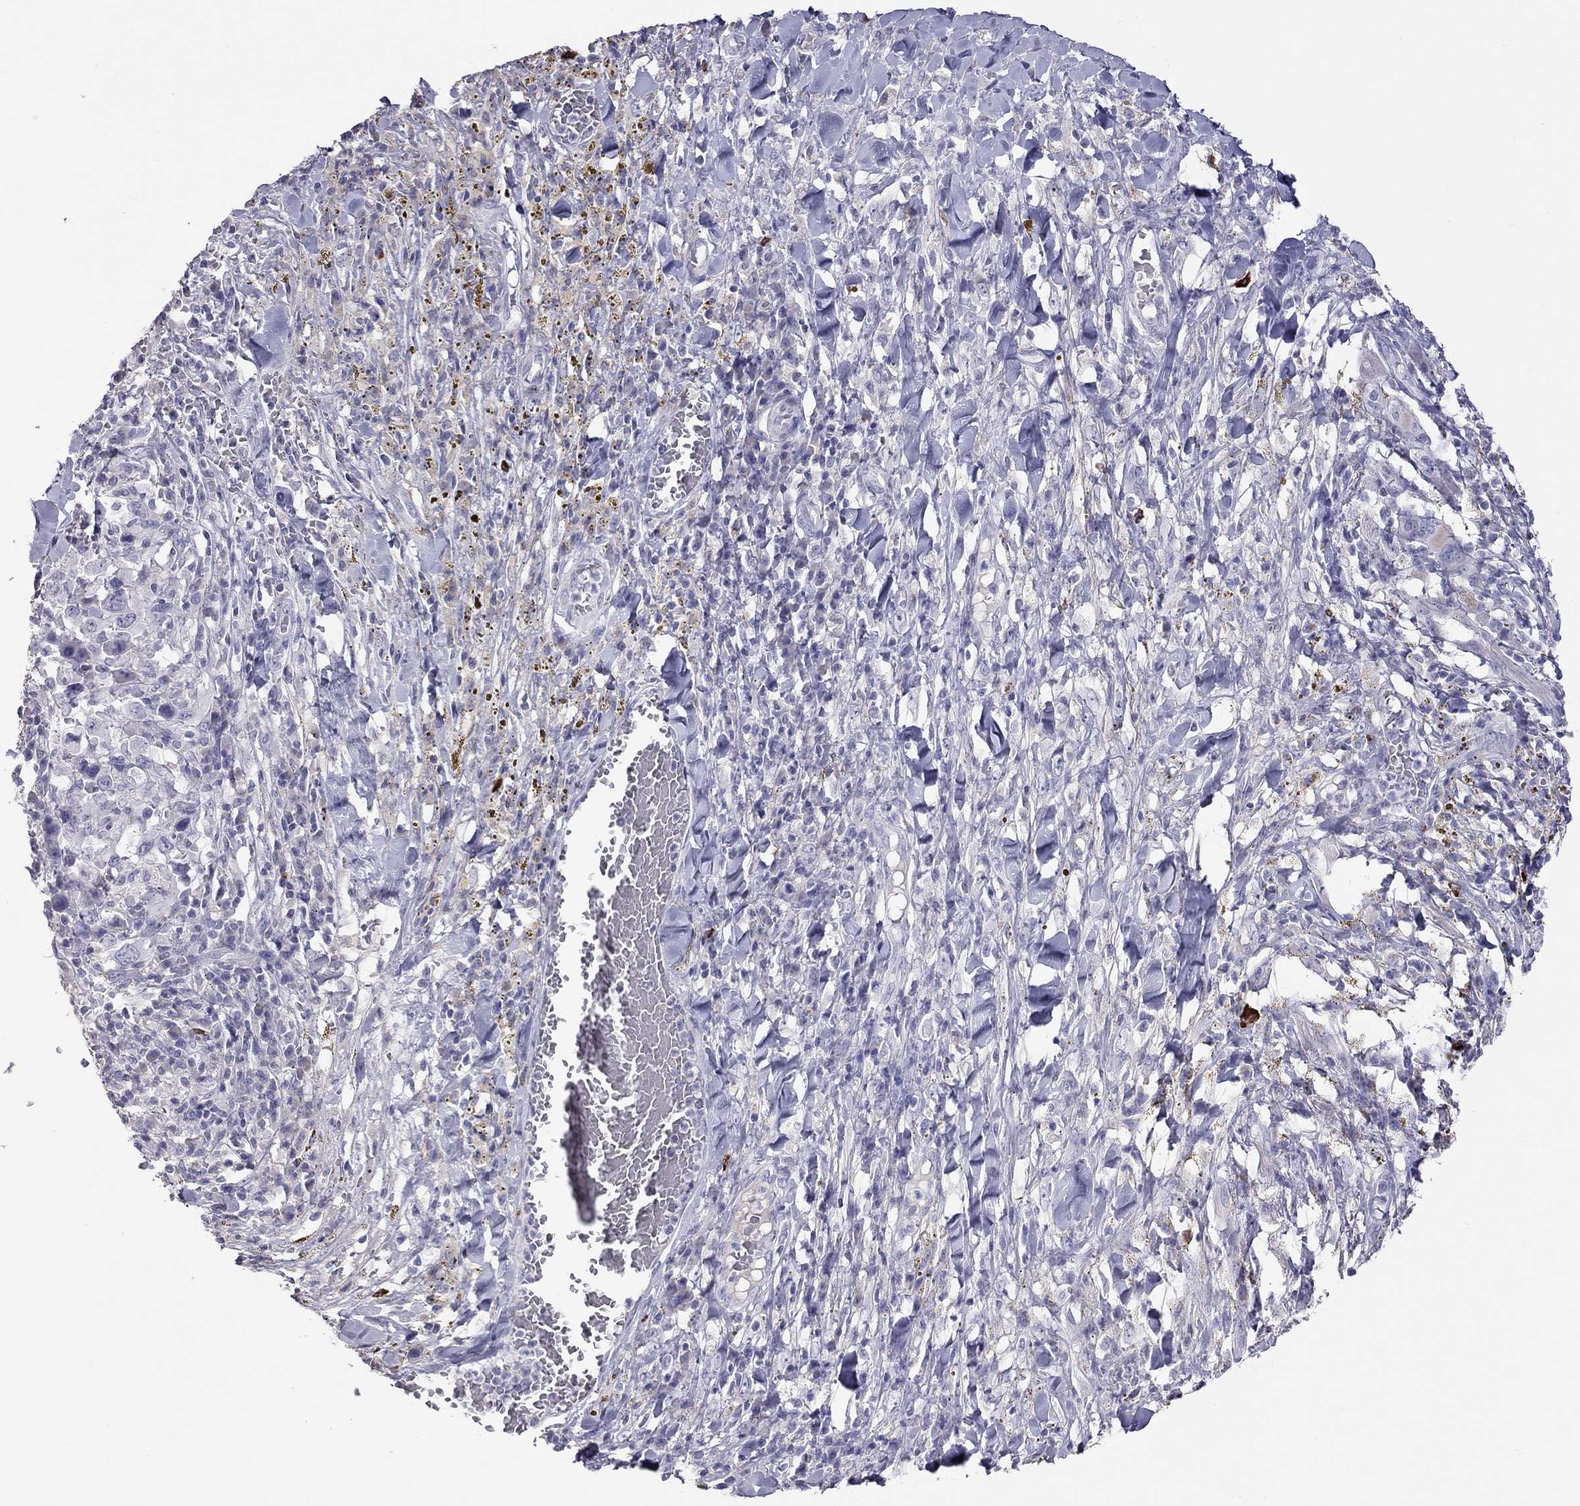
{"staining": {"intensity": "negative", "quantity": "none", "location": "none"}, "tissue": "melanoma", "cell_type": "Tumor cells", "image_type": "cancer", "snomed": [{"axis": "morphology", "description": "Malignant melanoma, NOS"}, {"axis": "topography", "description": "Skin"}], "caption": "The immunohistochemistry (IHC) photomicrograph has no significant staining in tumor cells of melanoma tissue.", "gene": "IL17REL", "patient": {"sex": "female", "age": 91}}